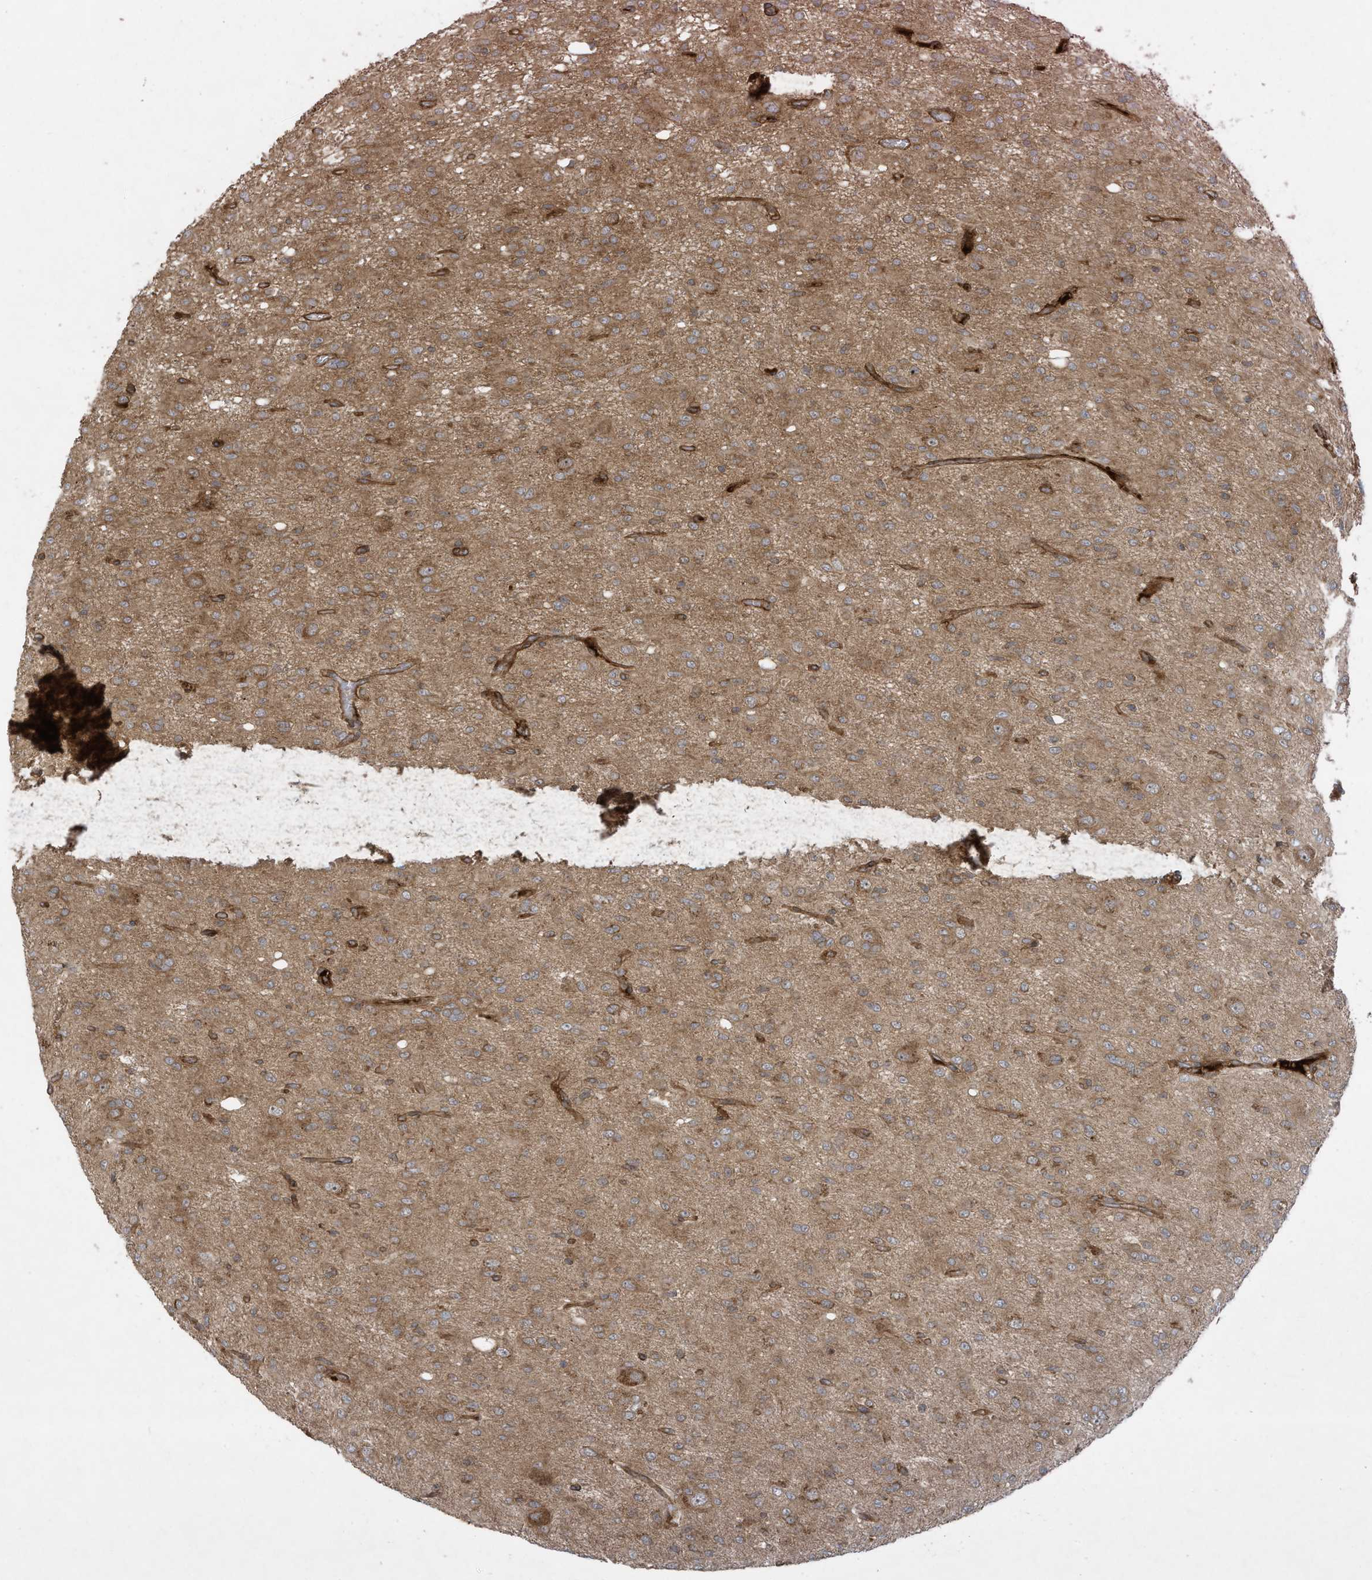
{"staining": {"intensity": "moderate", "quantity": ">75%", "location": "cytoplasmic/membranous"}, "tissue": "glioma", "cell_type": "Tumor cells", "image_type": "cancer", "snomed": [{"axis": "morphology", "description": "Glioma, malignant, High grade"}, {"axis": "topography", "description": "Brain"}], "caption": "This photomicrograph reveals malignant glioma (high-grade) stained with immunohistochemistry (IHC) to label a protein in brown. The cytoplasmic/membranous of tumor cells show moderate positivity for the protein. Nuclei are counter-stained blue.", "gene": "DDIT4", "patient": {"sex": "female", "age": 59}}